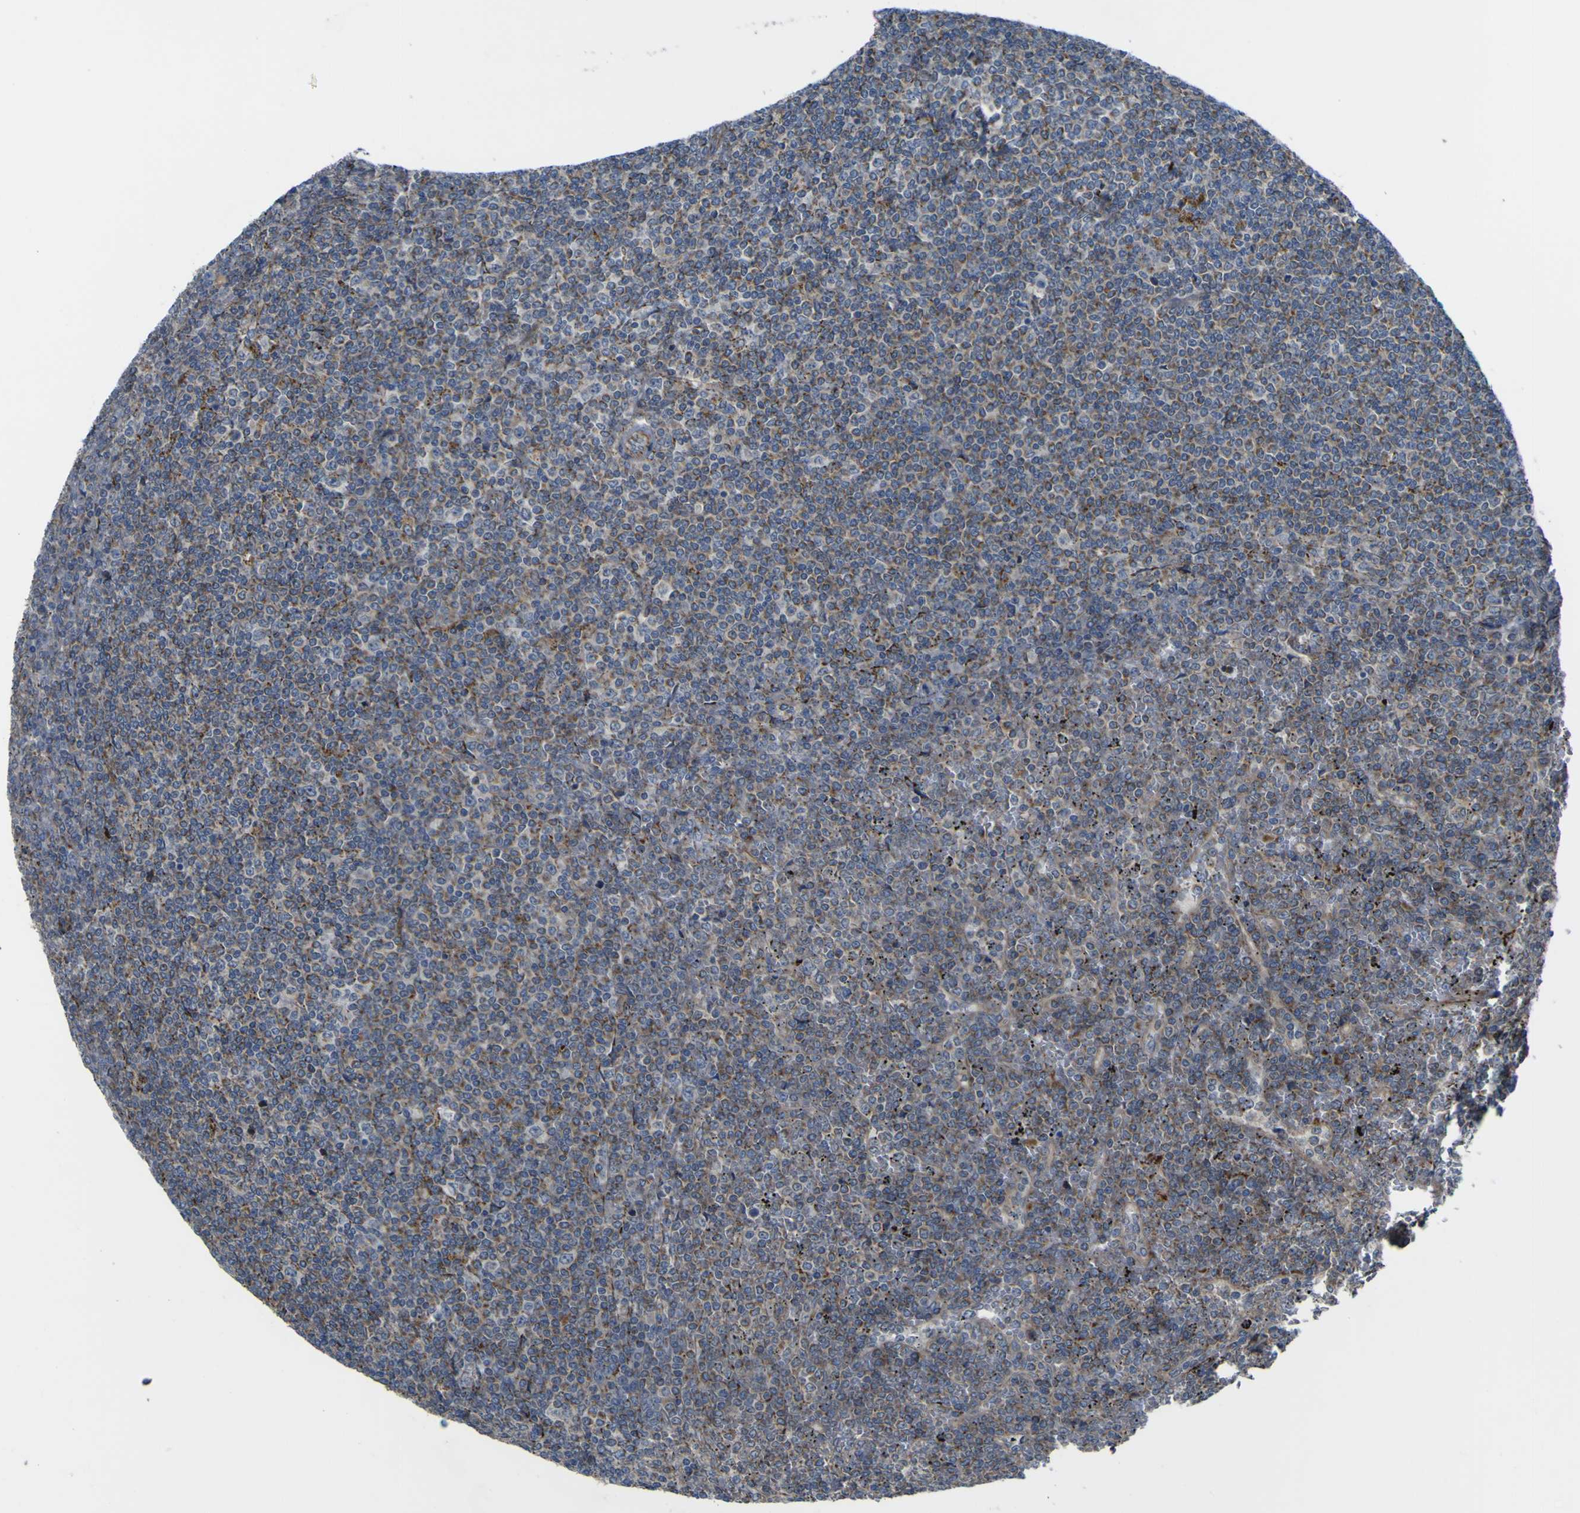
{"staining": {"intensity": "moderate", "quantity": "<25%", "location": "cytoplasmic/membranous"}, "tissue": "lymphoma", "cell_type": "Tumor cells", "image_type": "cancer", "snomed": [{"axis": "morphology", "description": "Malignant lymphoma, non-Hodgkin's type, Low grade"}, {"axis": "topography", "description": "Spleen"}], "caption": "Moderate cytoplasmic/membranous expression is appreciated in approximately <25% of tumor cells in lymphoma.", "gene": "GPLD1", "patient": {"sex": "female", "age": 19}}